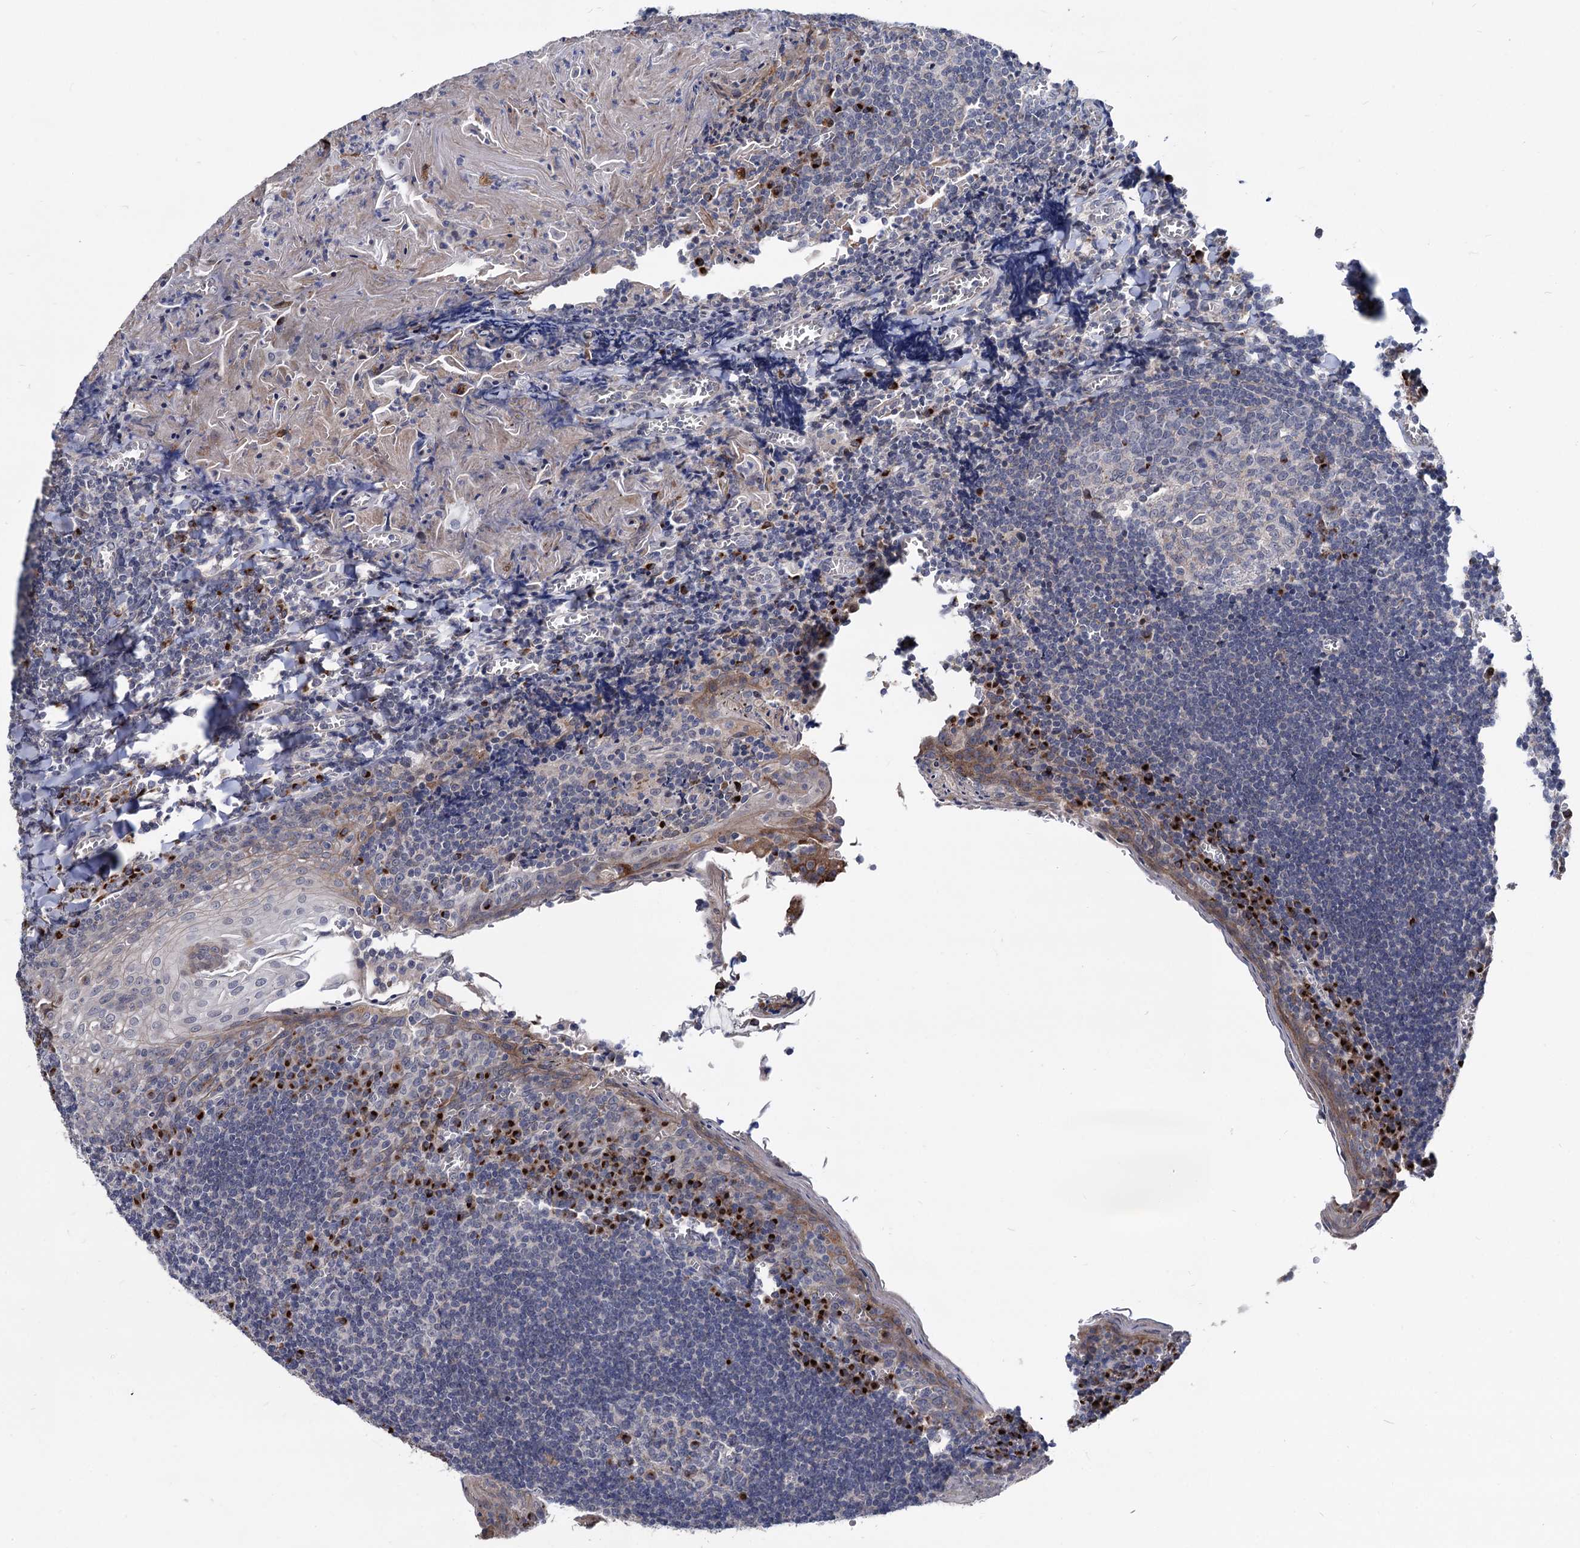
{"staining": {"intensity": "moderate", "quantity": "<25%", "location": "cytoplasmic/membranous"}, "tissue": "tonsil", "cell_type": "Germinal center cells", "image_type": "normal", "snomed": [{"axis": "morphology", "description": "Normal tissue, NOS"}, {"axis": "topography", "description": "Tonsil"}], "caption": "Immunohistochemical staining of normal human tonsil exhibits moderate cytoplasmic/membranous protein staining in about <25% of germinal center cells. The protein of interest is shown in brown color, while the nuclei are stained blue.", "gene": "SMAGP", "patient": {"sex": "male", "age": 27}}